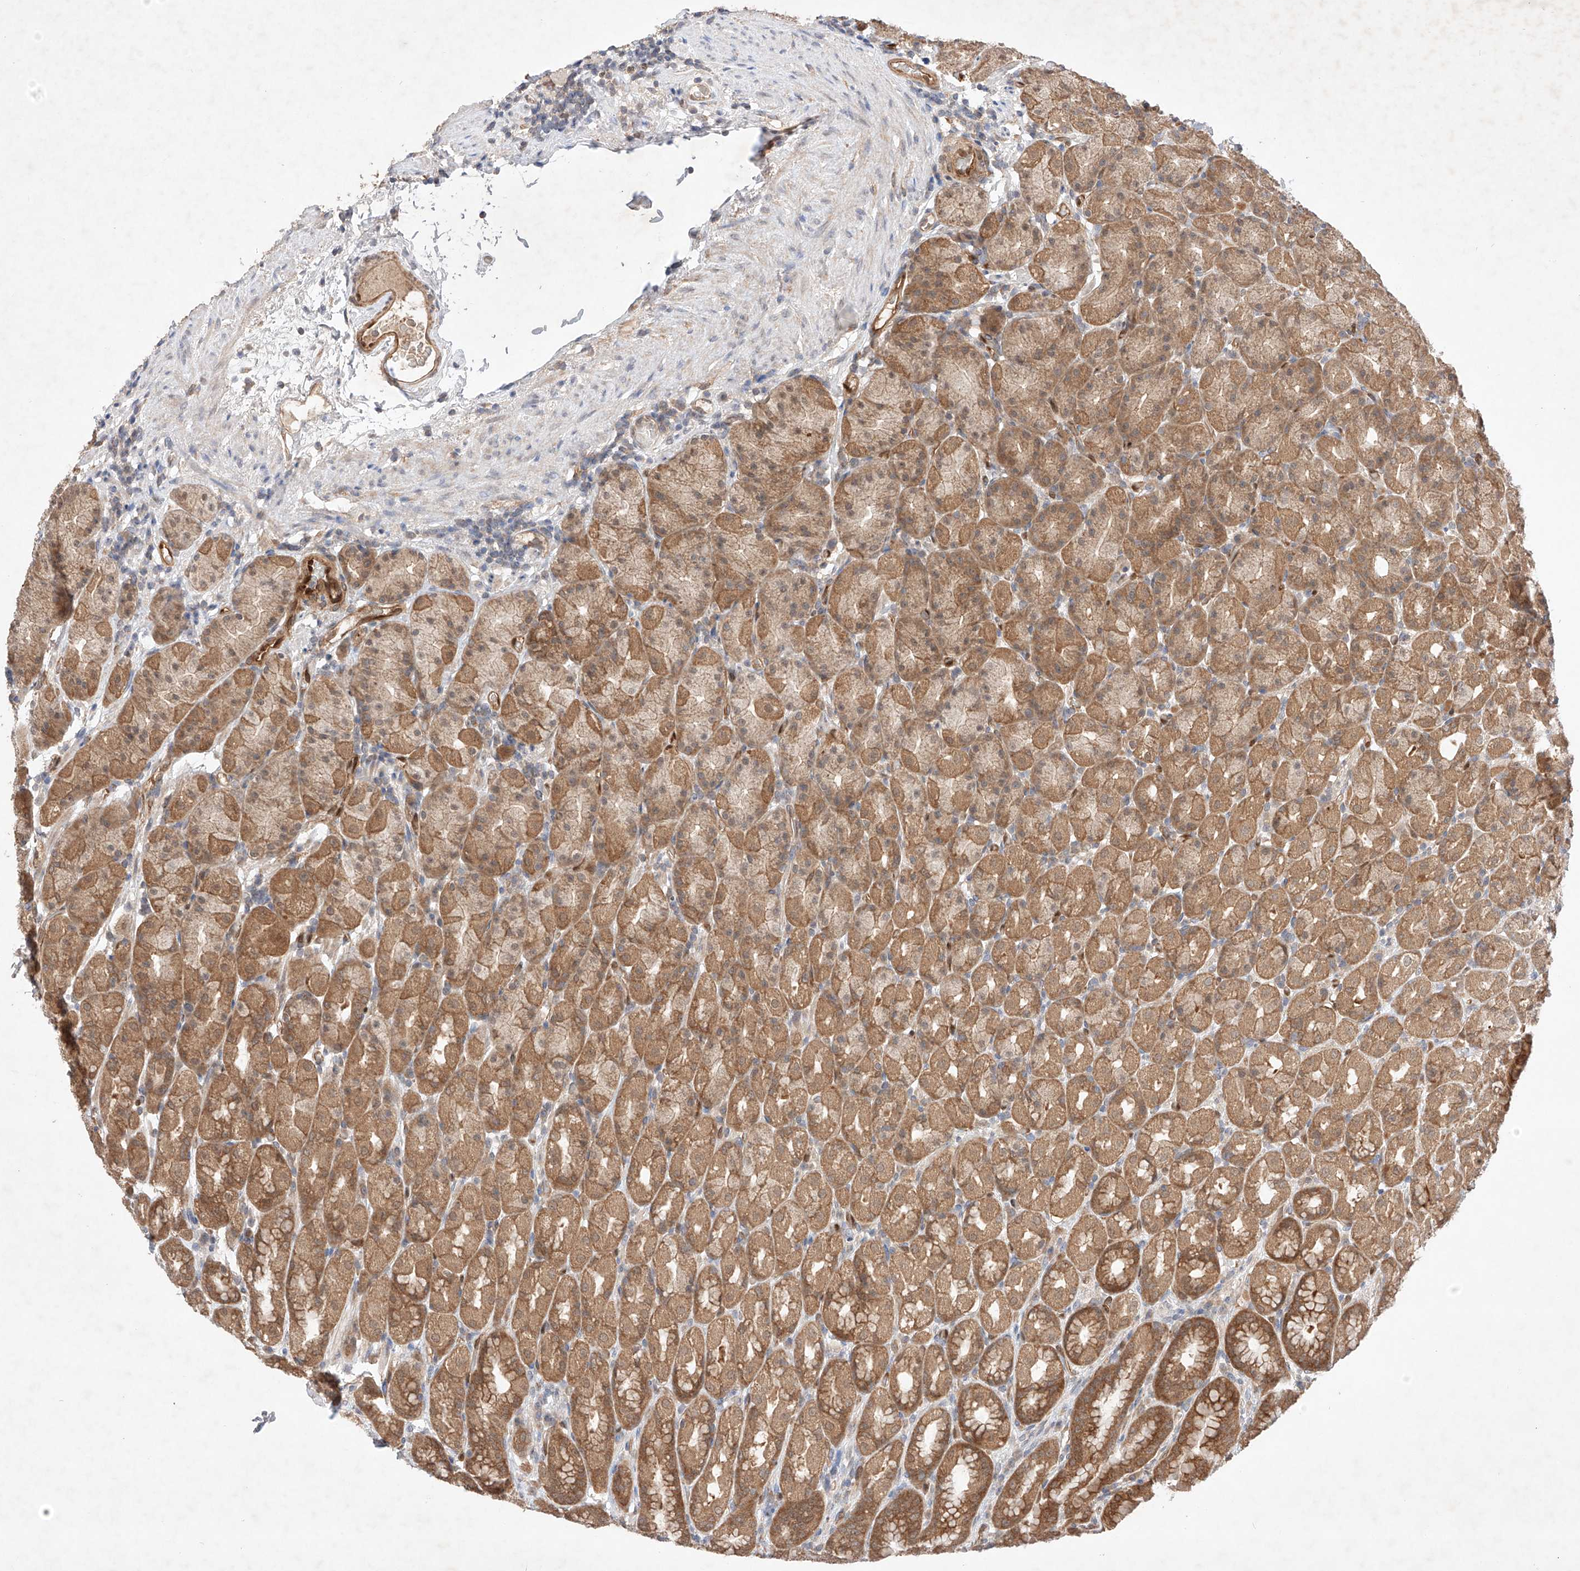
{"staining": {"intensity": "moderate", "quantity": ">75%", "location": "cytoplasmic/membranous,nuclear"}, "tissue": "stomach", "cell_type": "Glandular cells", "image_type": "normal", "snomed": [{"axis": "morphology", "description": "Normal tissue, NOS"}, {"axis": "topography", "description": "Stomach, upper"}], "caption": "Human stomach stained with a brown dye displays moderate cytoplasmic/membranous,nuclear positive staining in approximately >75% of glandular cells.", "gene": "ZNF124", "patient": {"sex": "male", "age": 68}}